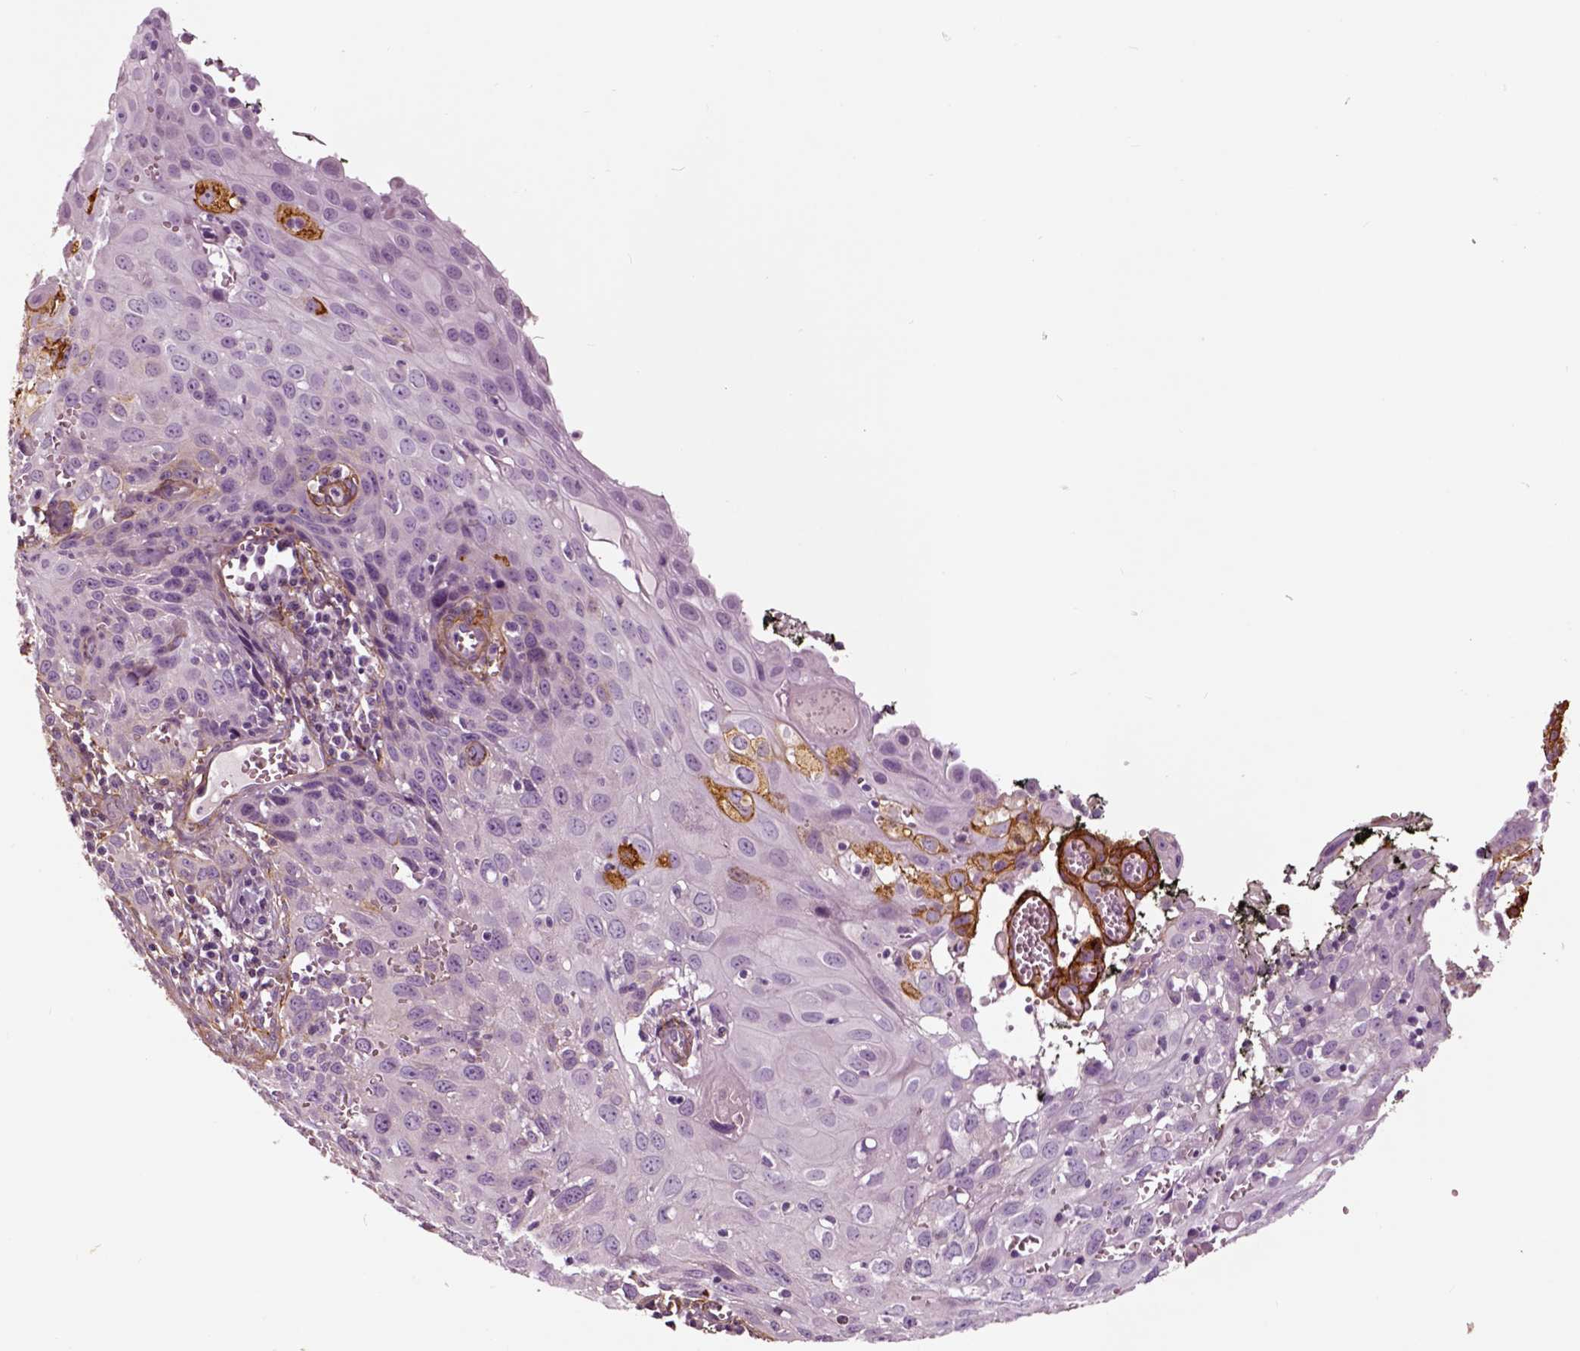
{"staining": {"intensity": "negative", "quantity": "none", "location": "none"}, "tissue": "cervical cancer", "cell_type": "Tumor cells", "image_type": "cancer", "snomed": [{"axis": "morphology", "description": "Squamous cell carcinoma, NOS"}, {"axis": "topography", "description": "Cervix"}], "caption": "A photomicrograph of human squamous cell carcinoma (cervical) is negative for staining in tumor cells.", "gene": "COL6A2", "patient": {"sex": "female", "age": 38}}